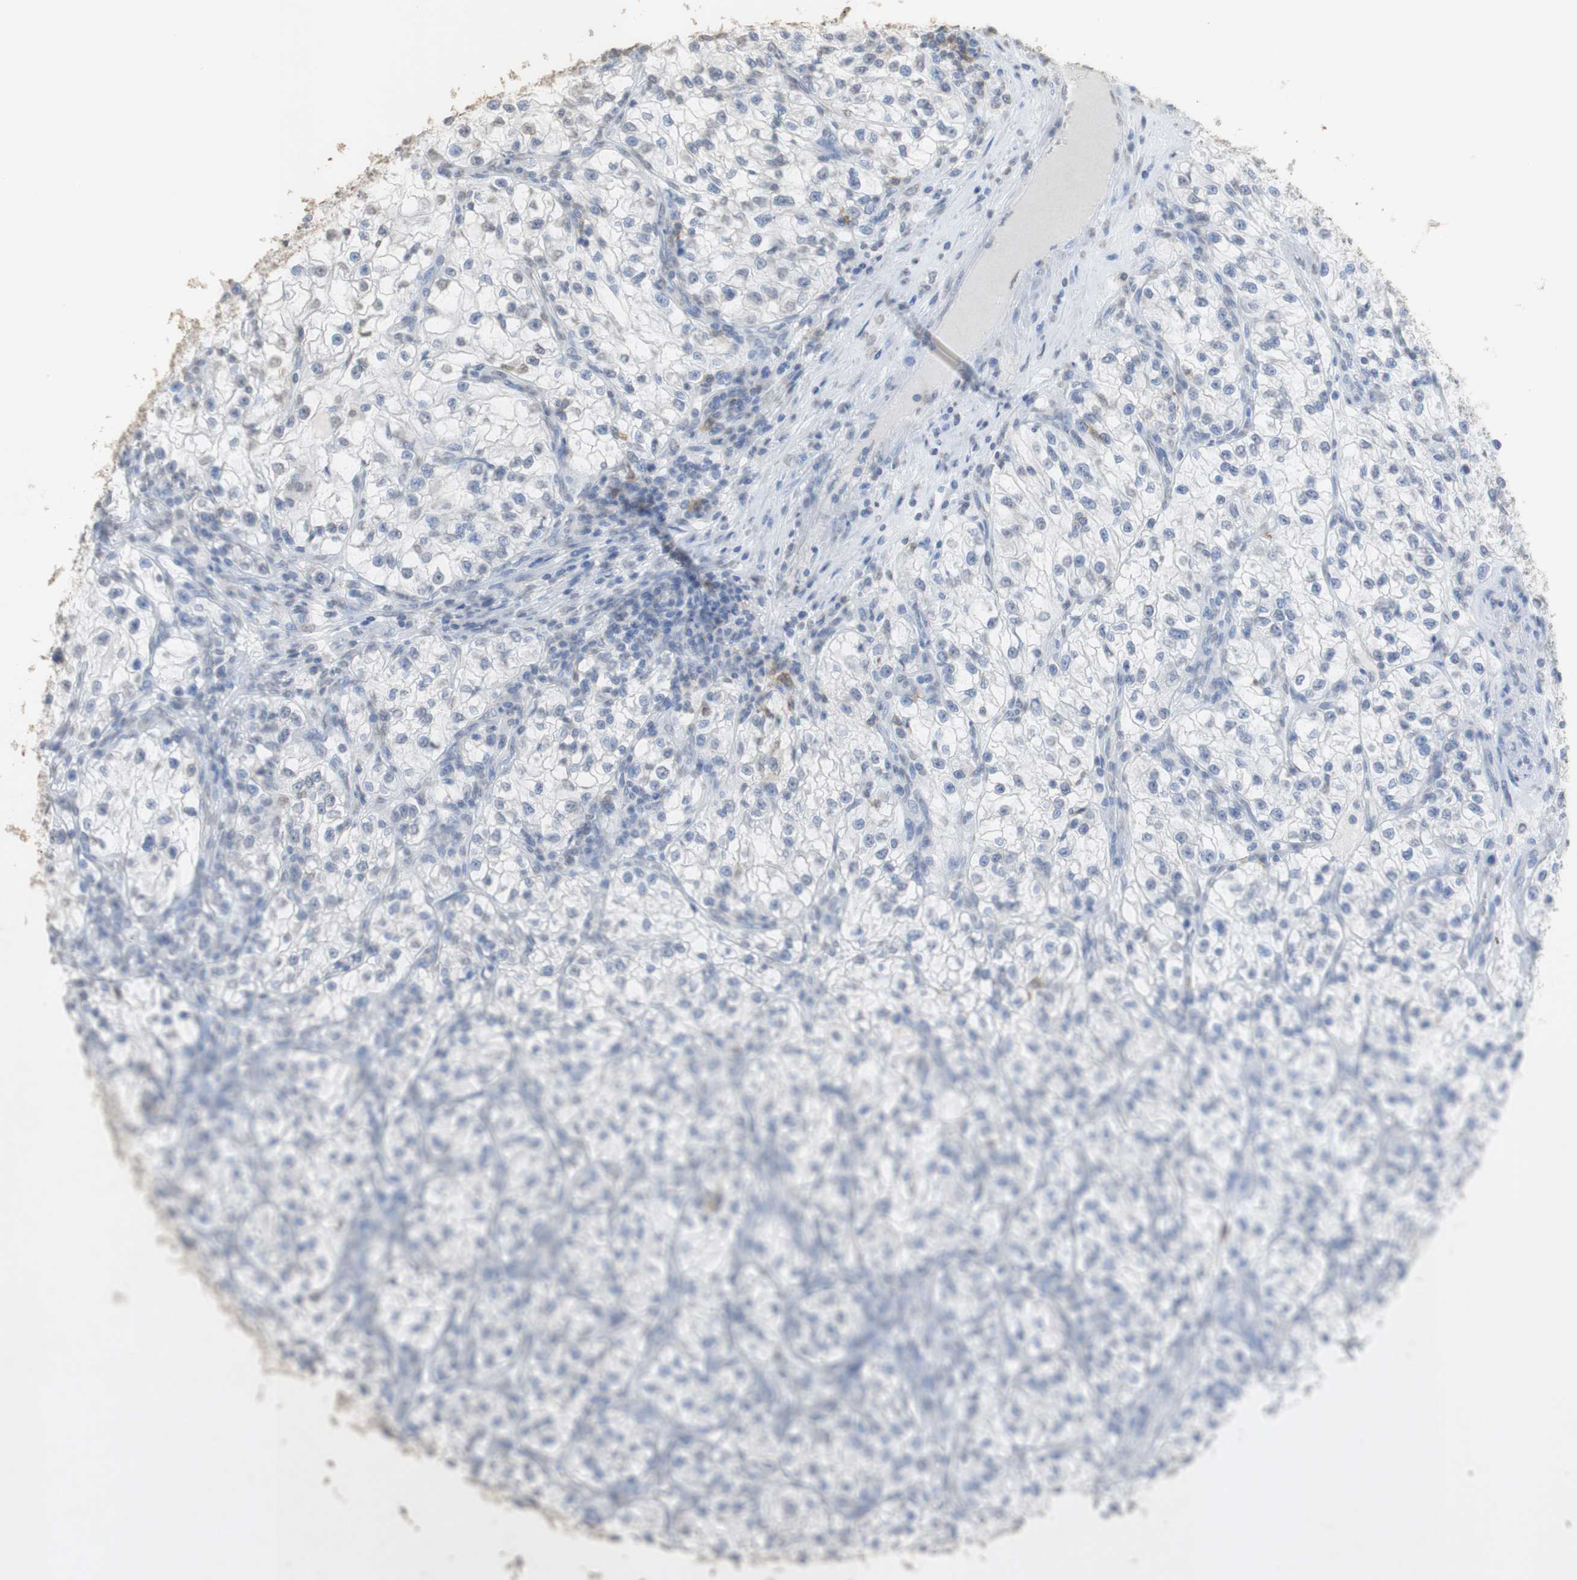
{"staining": {"intensity": "negative", "quantity": "none", "location": "none"}, "tissue": "renal cancer", "cell_type": "Tumor cells", "image_type": "cancer", "snomed": [{"axis": "morphology", "description": "Adenocarcinoma, NOS"}, {"axis": "topography", "description": "Kidney"}], "caption": "Tumor cells are negative for brown protein staining in renal cancer (adenocarcinoma). (Brightfield microscopy of DAB (3,3'-diaminobenzidine) IHC at high magnification).", "gene": "L1CAM", "patient": {"sex": "female", "age": 57}}